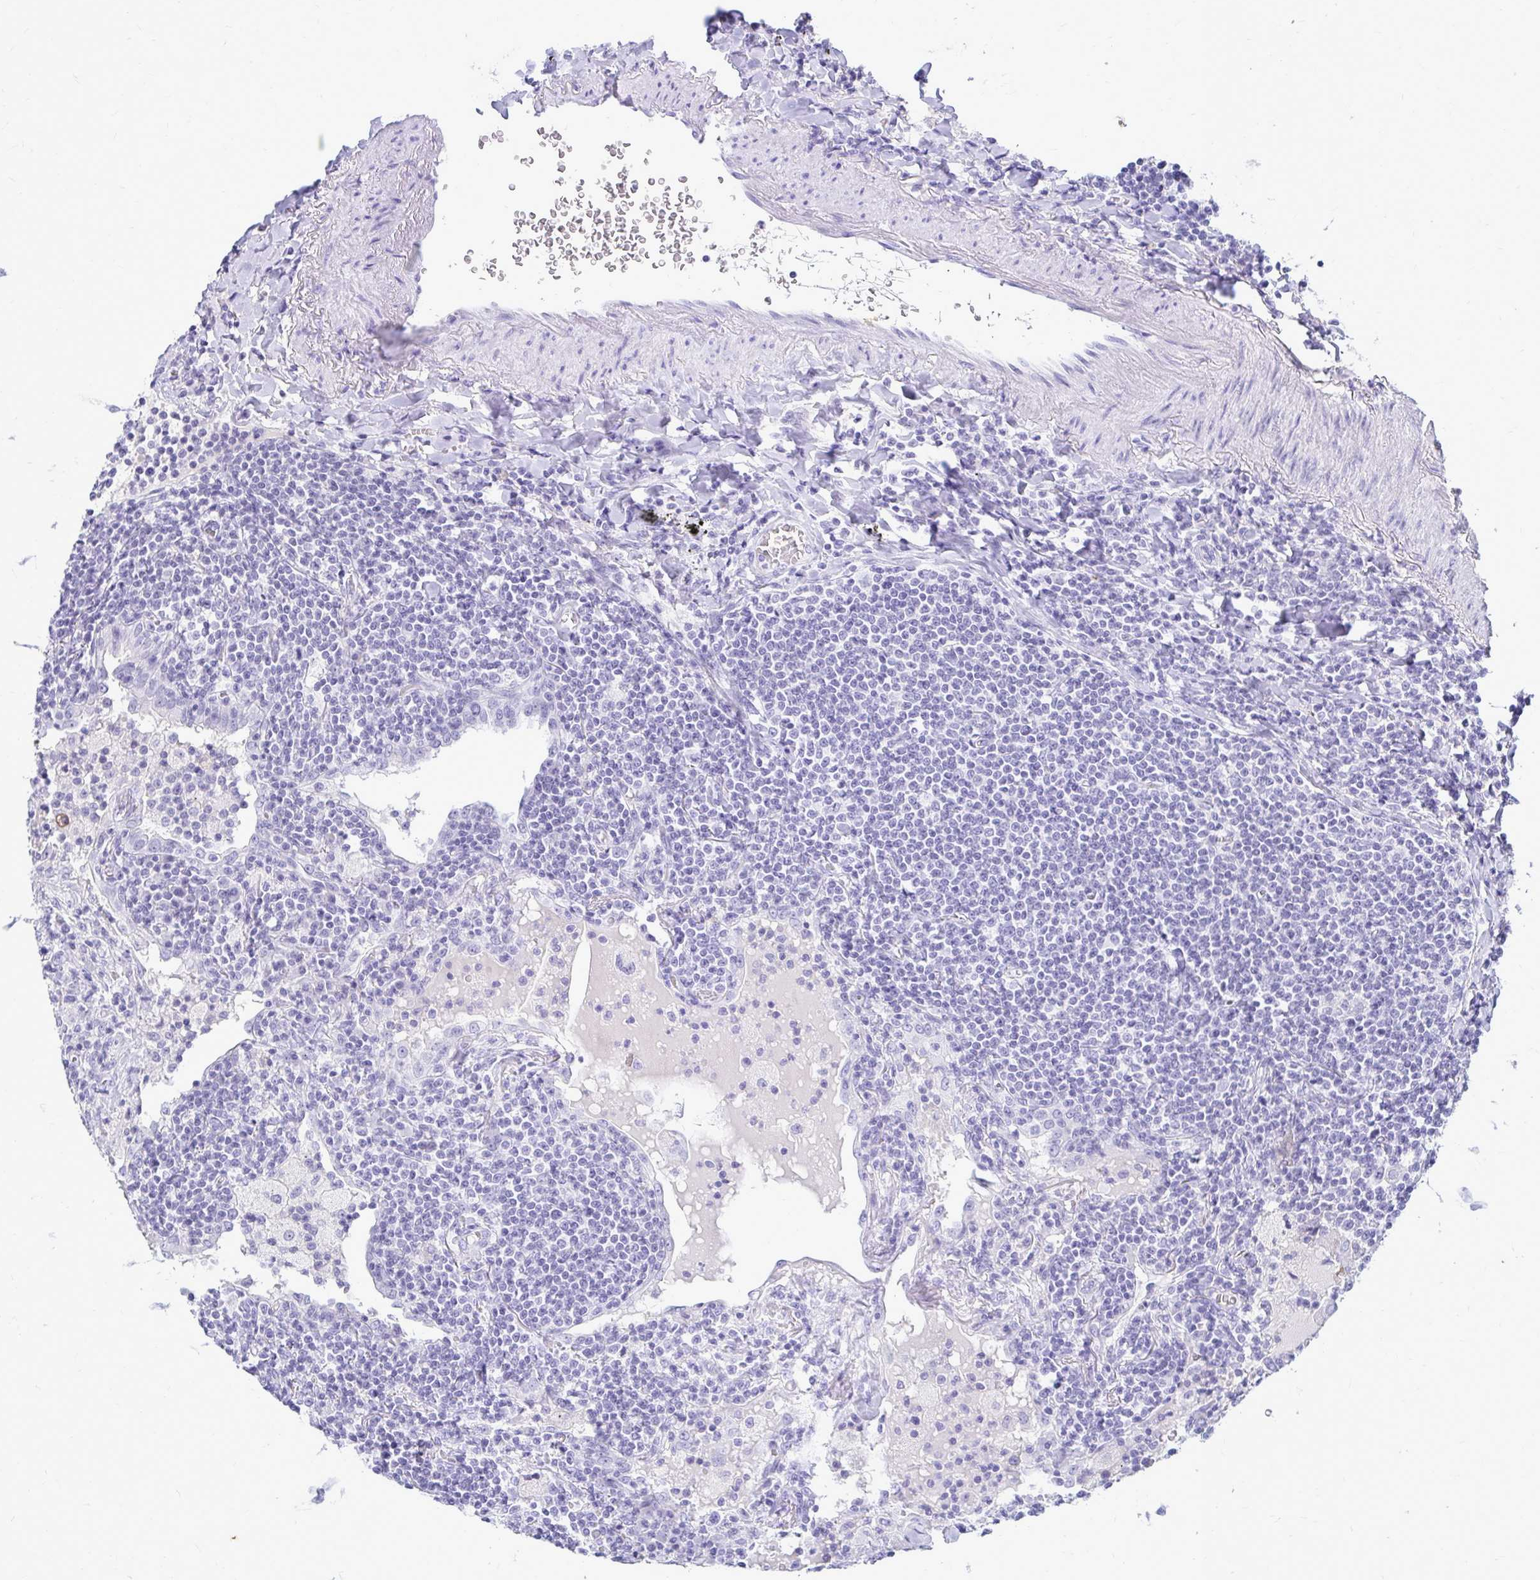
{"staining": {"intensity": "negative", "quantity": "none", "location": "none"}, "tissue": "lymphoma", "cell_type": "Tumor cells", "image_type": "cancer", "snomed": [{"axis": "morphology", "description": "Malignant lymphoma, non-Hodgkin's type, Low grade"}, {"axis": "topography", "description": "Lung"}], "caption": "Human malignant lymphoma, non-Hodgkin's type (low-grade) stained for a protein using IHC demonstrates no expression in tumor cells.", "gene": "NANOGNB", "patient": {"sex": "female", "age": 71}}